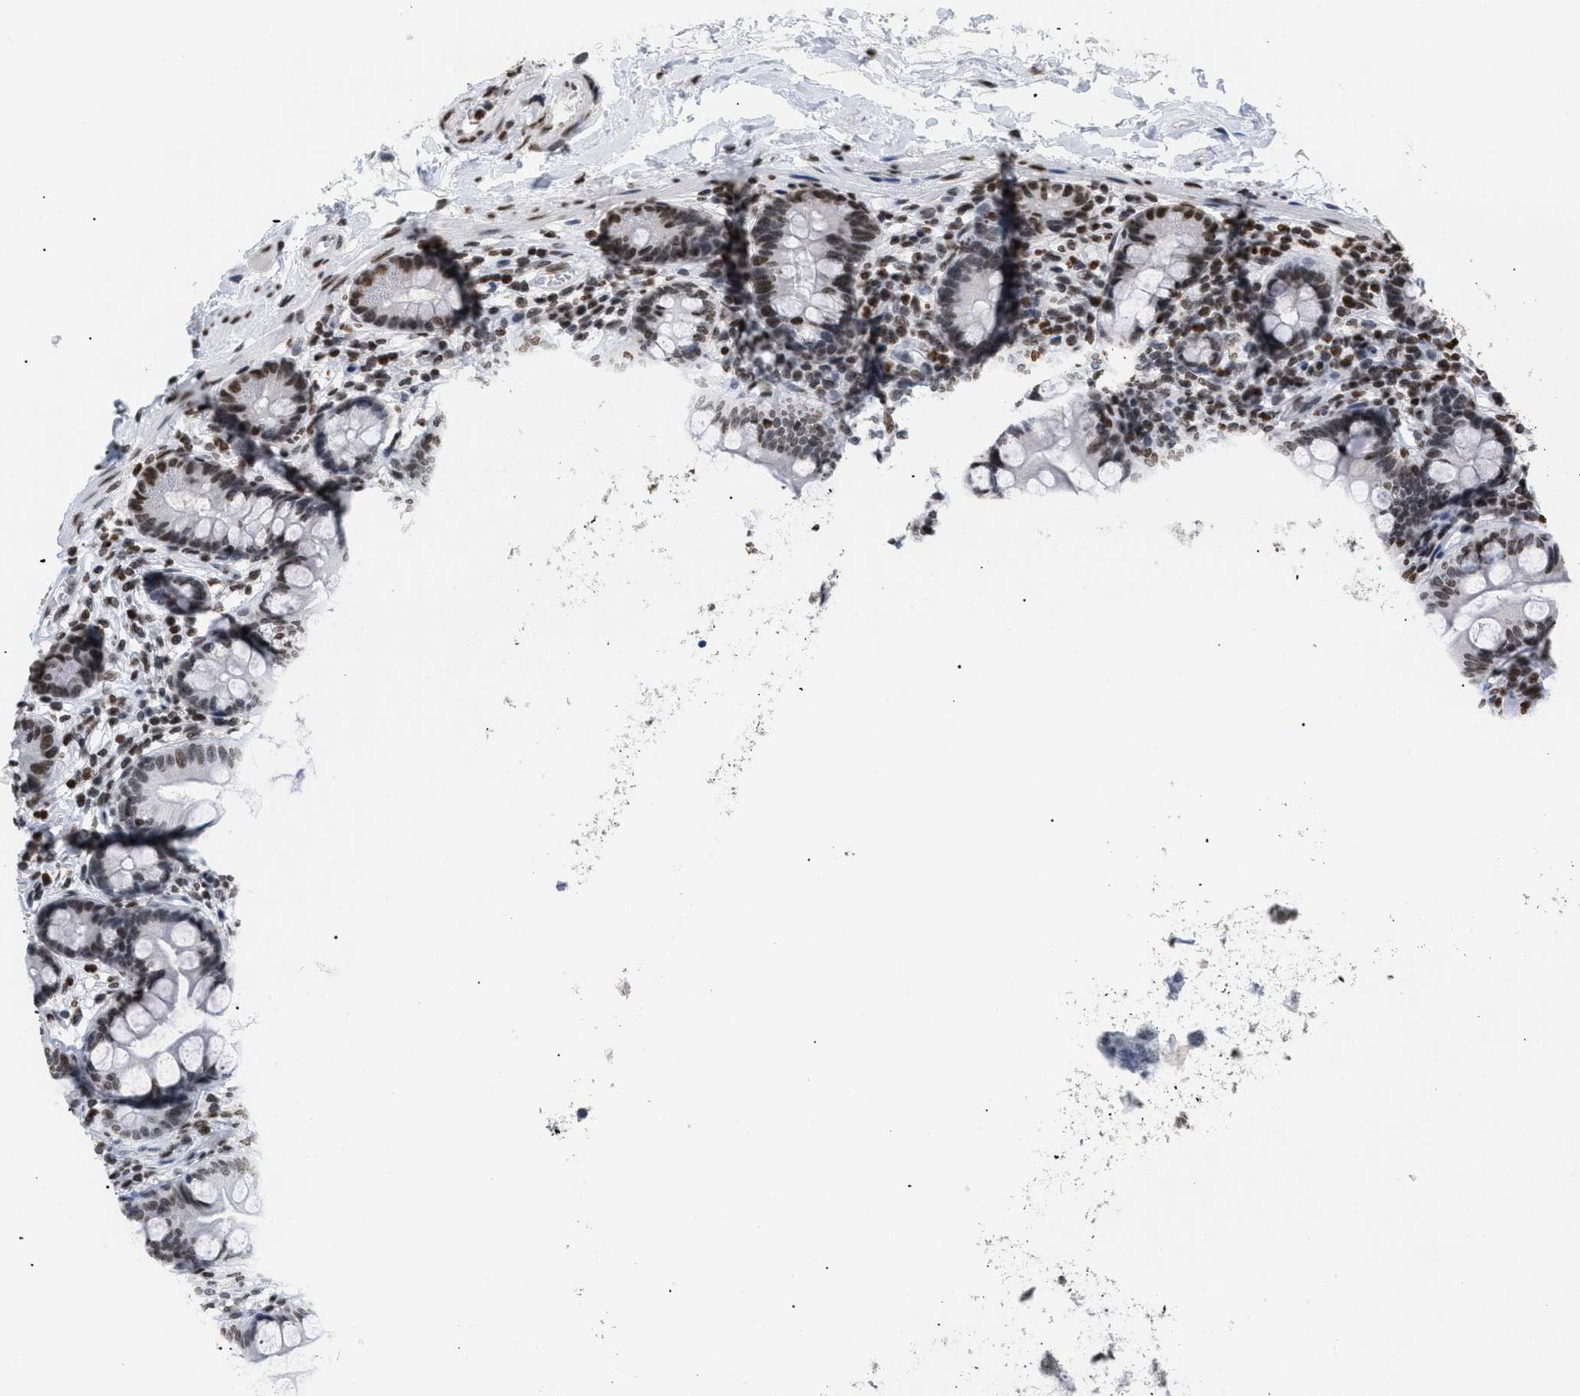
{"staining": {"intensity": "moderate", "quantity": "25%-75%", "location": "nuclear"}, "tissue": "small intestine", "cell_type": "Glandular cells", "image_type": "normal", "snomed": [{"axis": "morphology", "description": "Normal tissue, NOS"}, {"axis": "topography", "description": "Small intestine"}], "caption": "Human small intestine stained for a protein (brown) displays moderate nuclear positive positivity in approximately 25%-75% of glandular cells.", "gene": "HMGN2", "patient": {"sex": "female", "age": 84}}